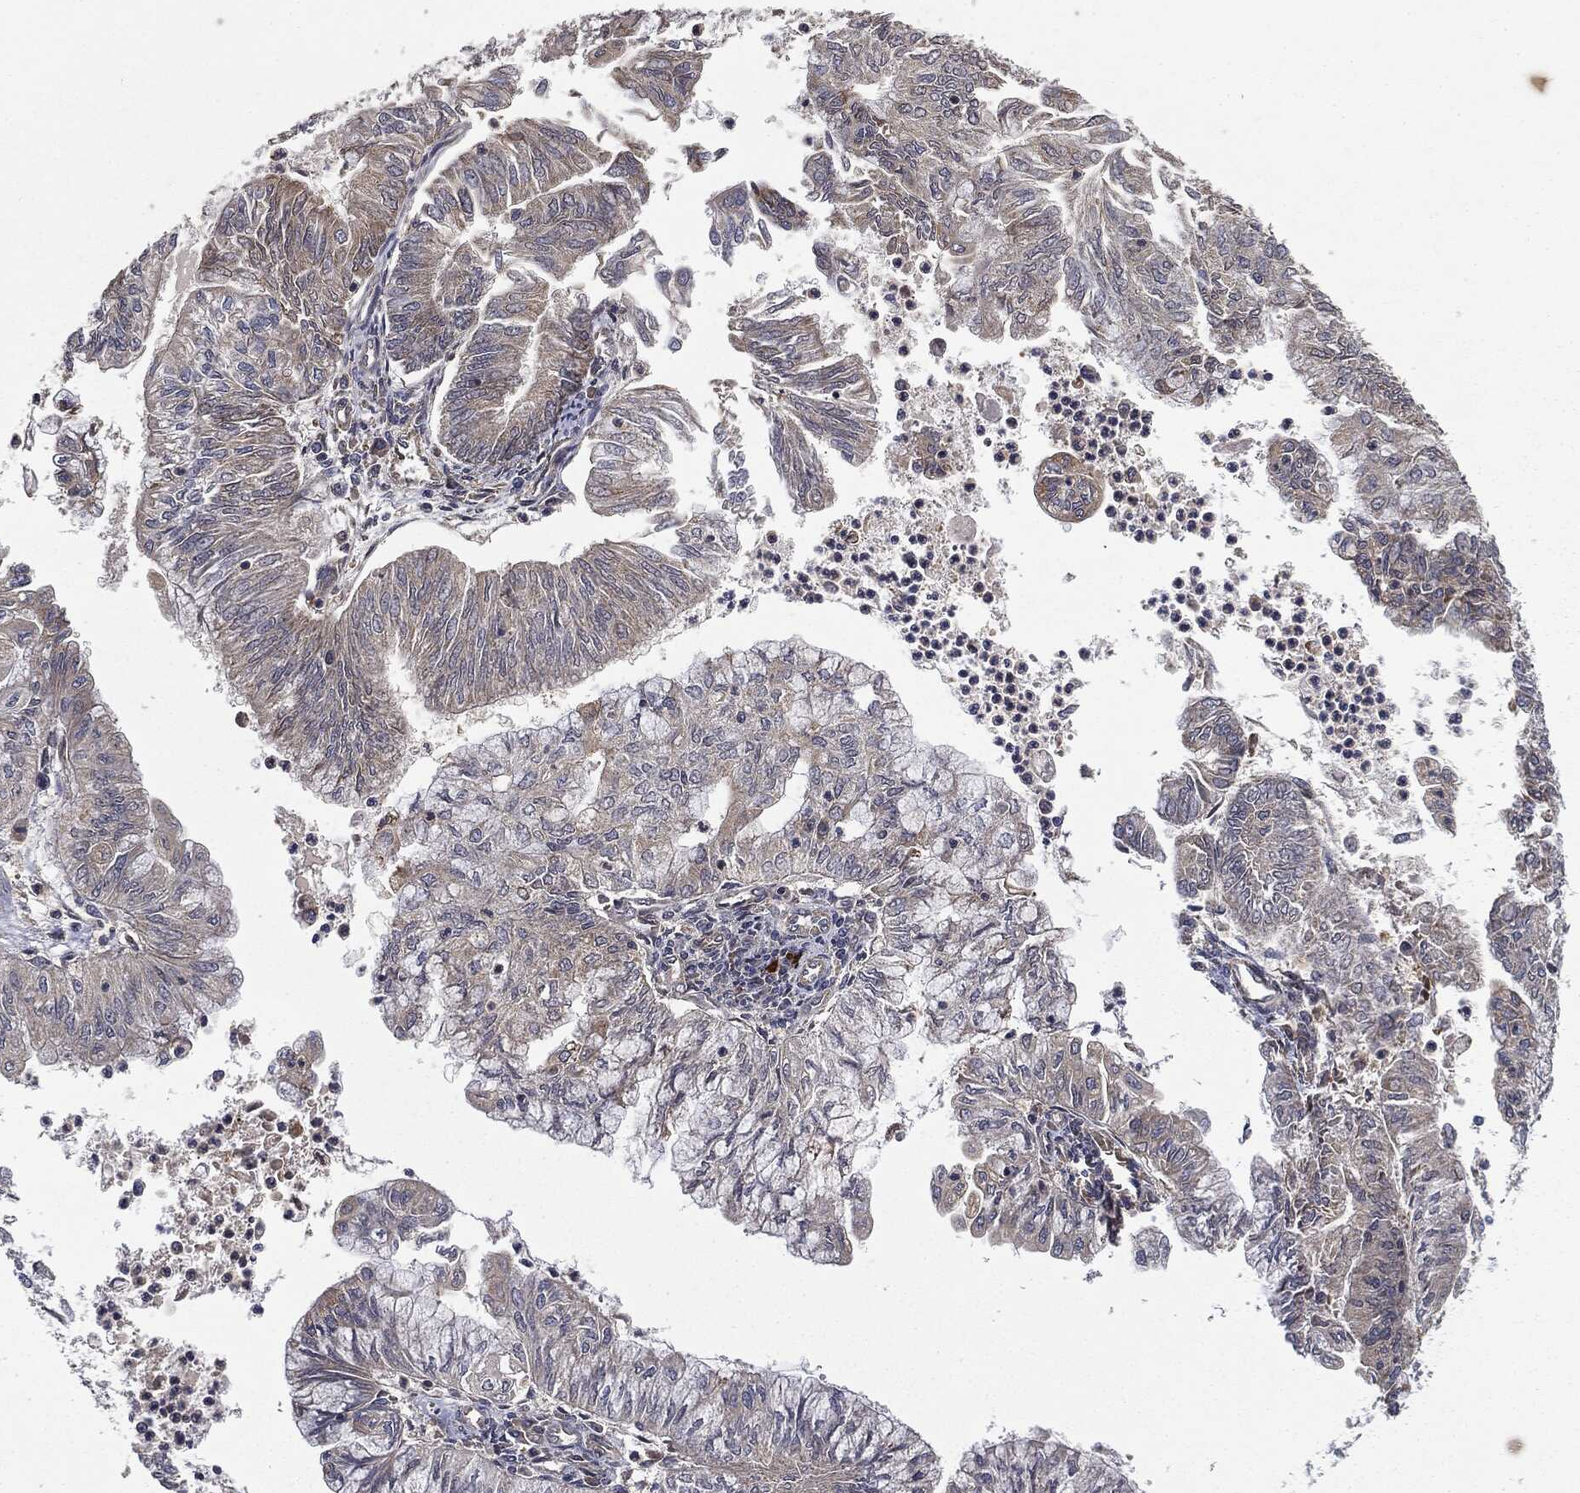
{"staining": {"intensity": "negative", "quantity": "none", "location": "none"}, "tissue": "endometrial cancer", "cell_type": "Tumor cells", "image_type": "cancer", "snomed": [{"axis": "morphology", "description": "Adenocarcinoma, NOS"}, {"axis": "topography", "description": "Endometrium"}], "caption": "IHC of endometrial cancer demonstrates no positivity in tumor cells. (DAB (3,3'-diaminobenzidine) IHC visualized using brightfield microscopy, high magnification).", "gene": "MIER2", "patient": {"sex": "female", "age": 59}}